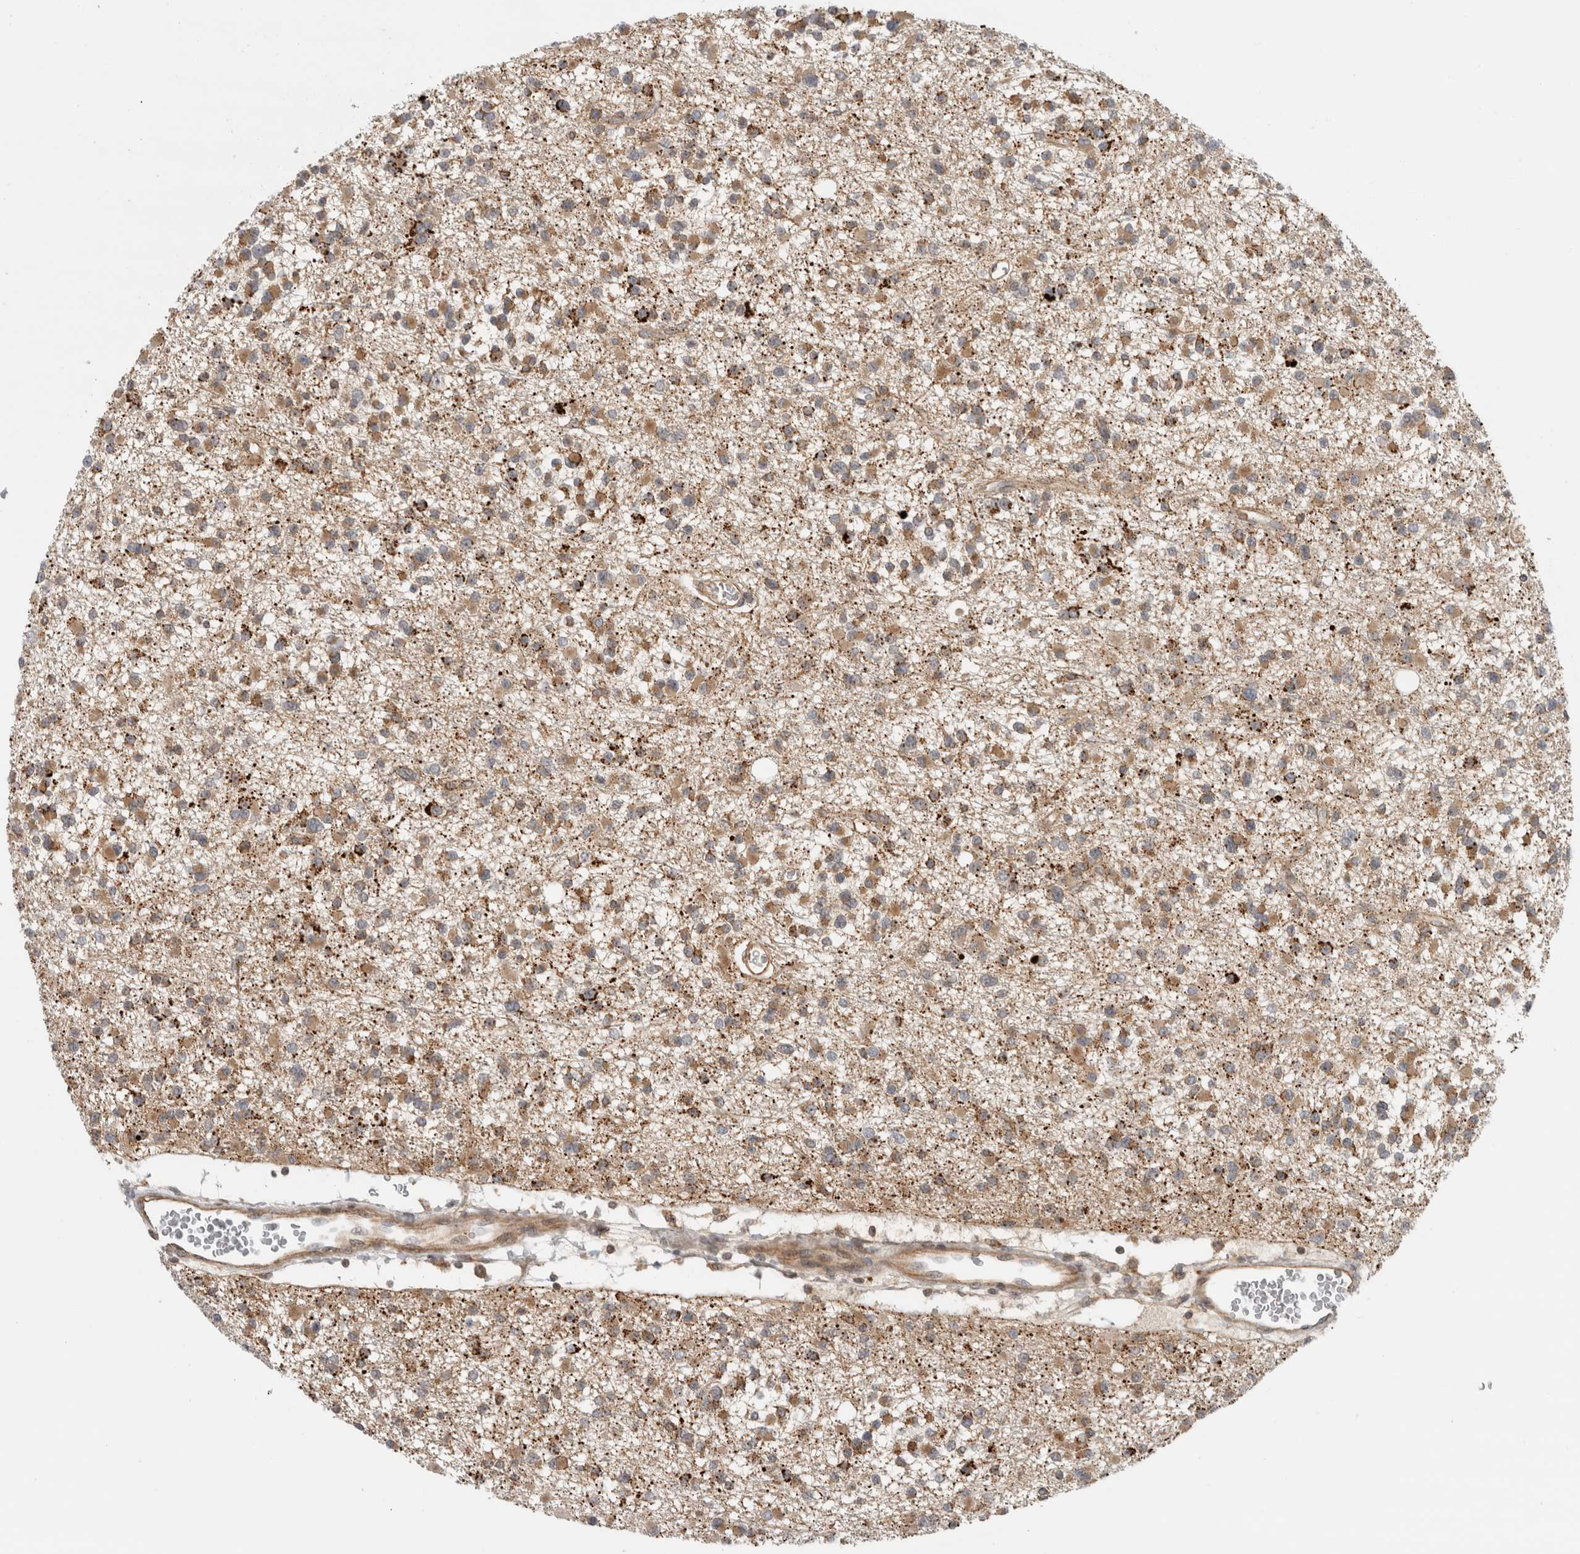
{"staining": {"intensity": "moderate", "quantity": ">75%", "location": "cytoplasmic/membranous"}, "tissue": "glioma", "cell_type": "Tumor cells", "image_type": "cancer", "snomed": [{"axis": "morphology", "description": "Glioma, malignant, Low grade"}, {"axis": "topography", "description": "Brain"}], "caption": "Immunohistochemical staining of low-grade glioma (malignant) reveals moderate cytoplasmic/membranous protein positivity in about >75% of tumor cells.", "gene": "WASF2", "patient": {"sex": "female", "age": 22}}